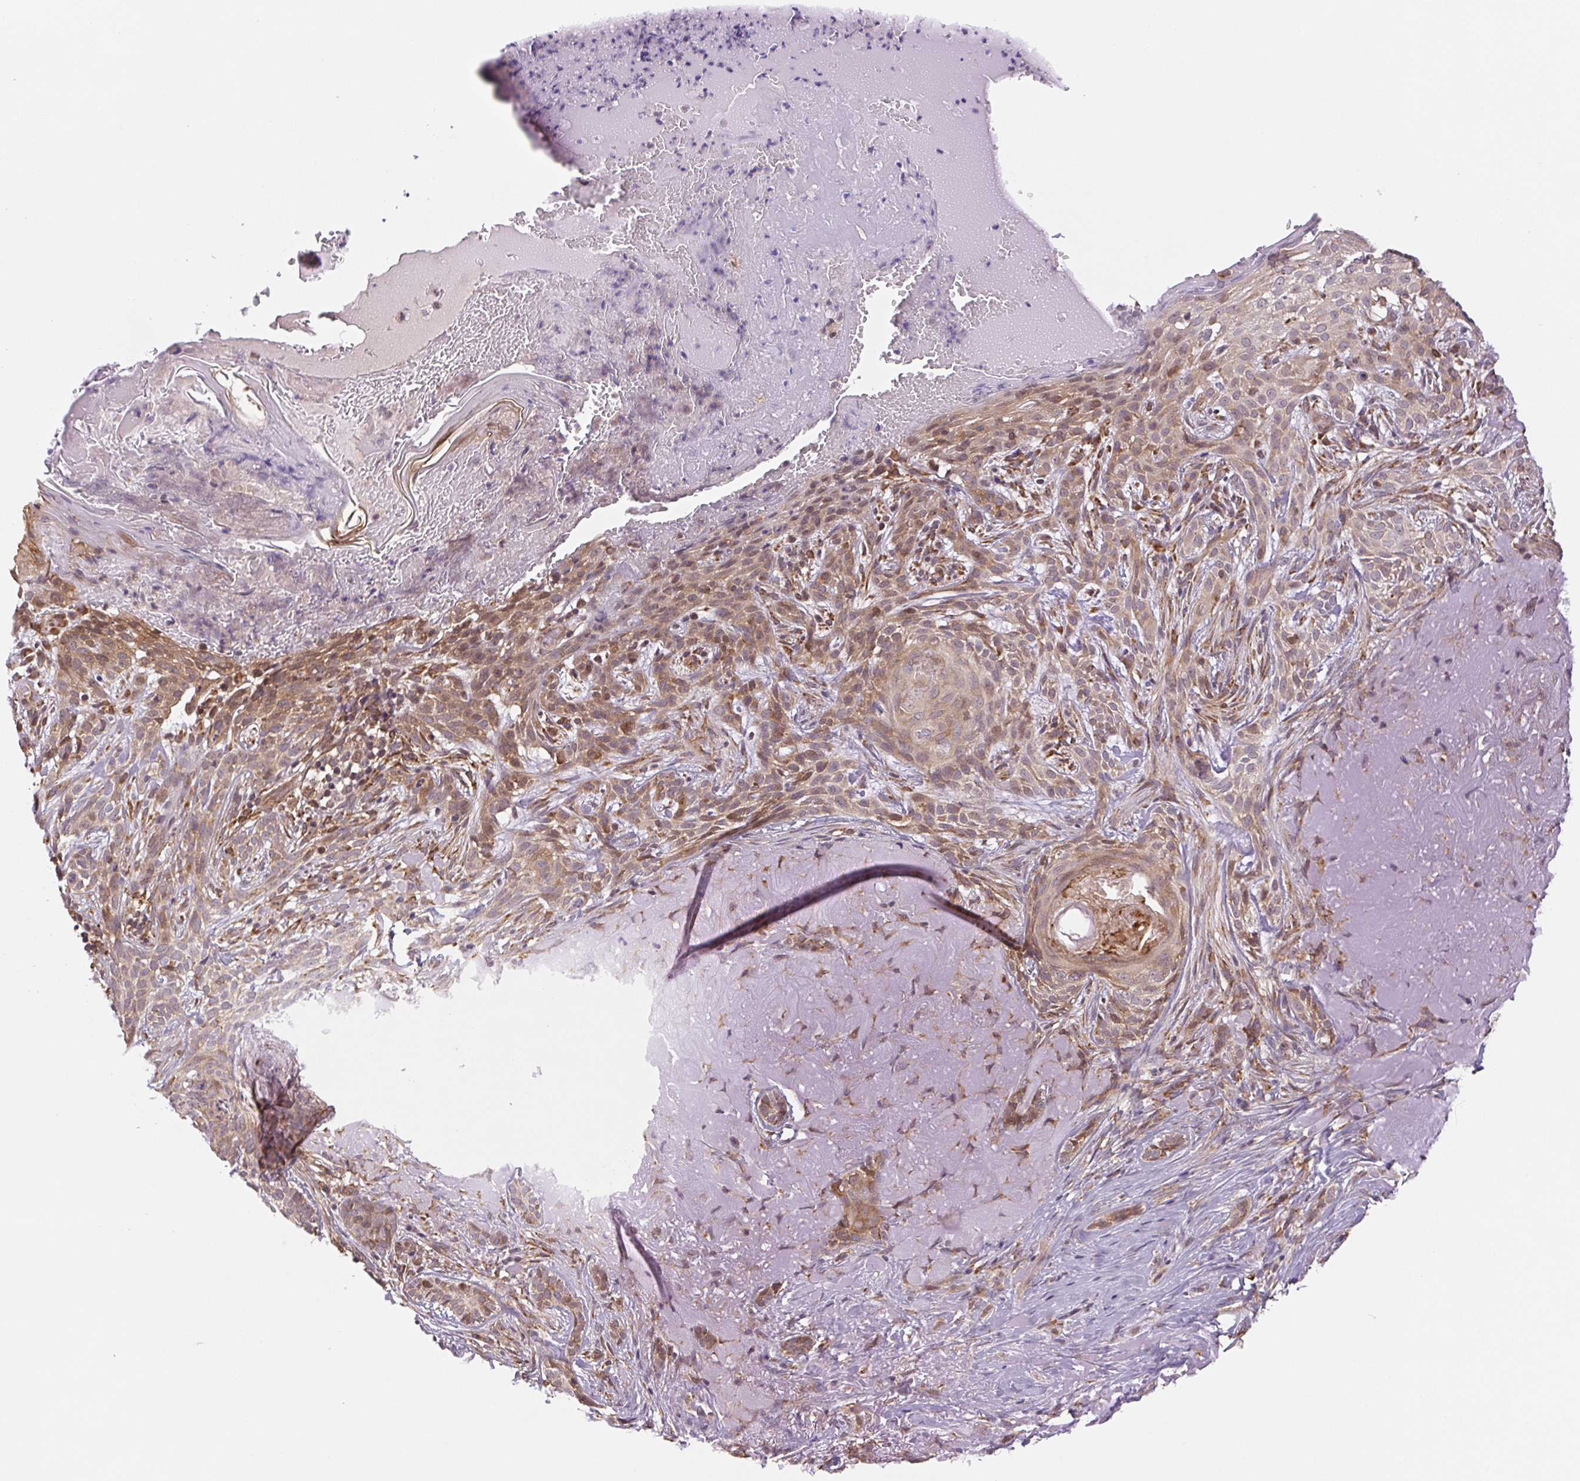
{"staining": {"intensity": "weak", "quantity": ">75%", "location": "cytoplasmic/membranous"}, "tissue": "skin cancer", "cell_type": "Tumor cells", "image_type": "cancer", "snomed": [{"axis": "morphology", "description": "Basal cell carcinoma"}, {"axis": "topography", "description": "Skin"}], "caption": "This histopathology image shows immunohistochemistry (IHC) staining of skin basal cell carcinoma, with low weak cytoplasmic/membranous positivity in approximately >75% of tumor cells.", "gene": "LYPD5", "patient": {"sex": "male", "age": 84}}